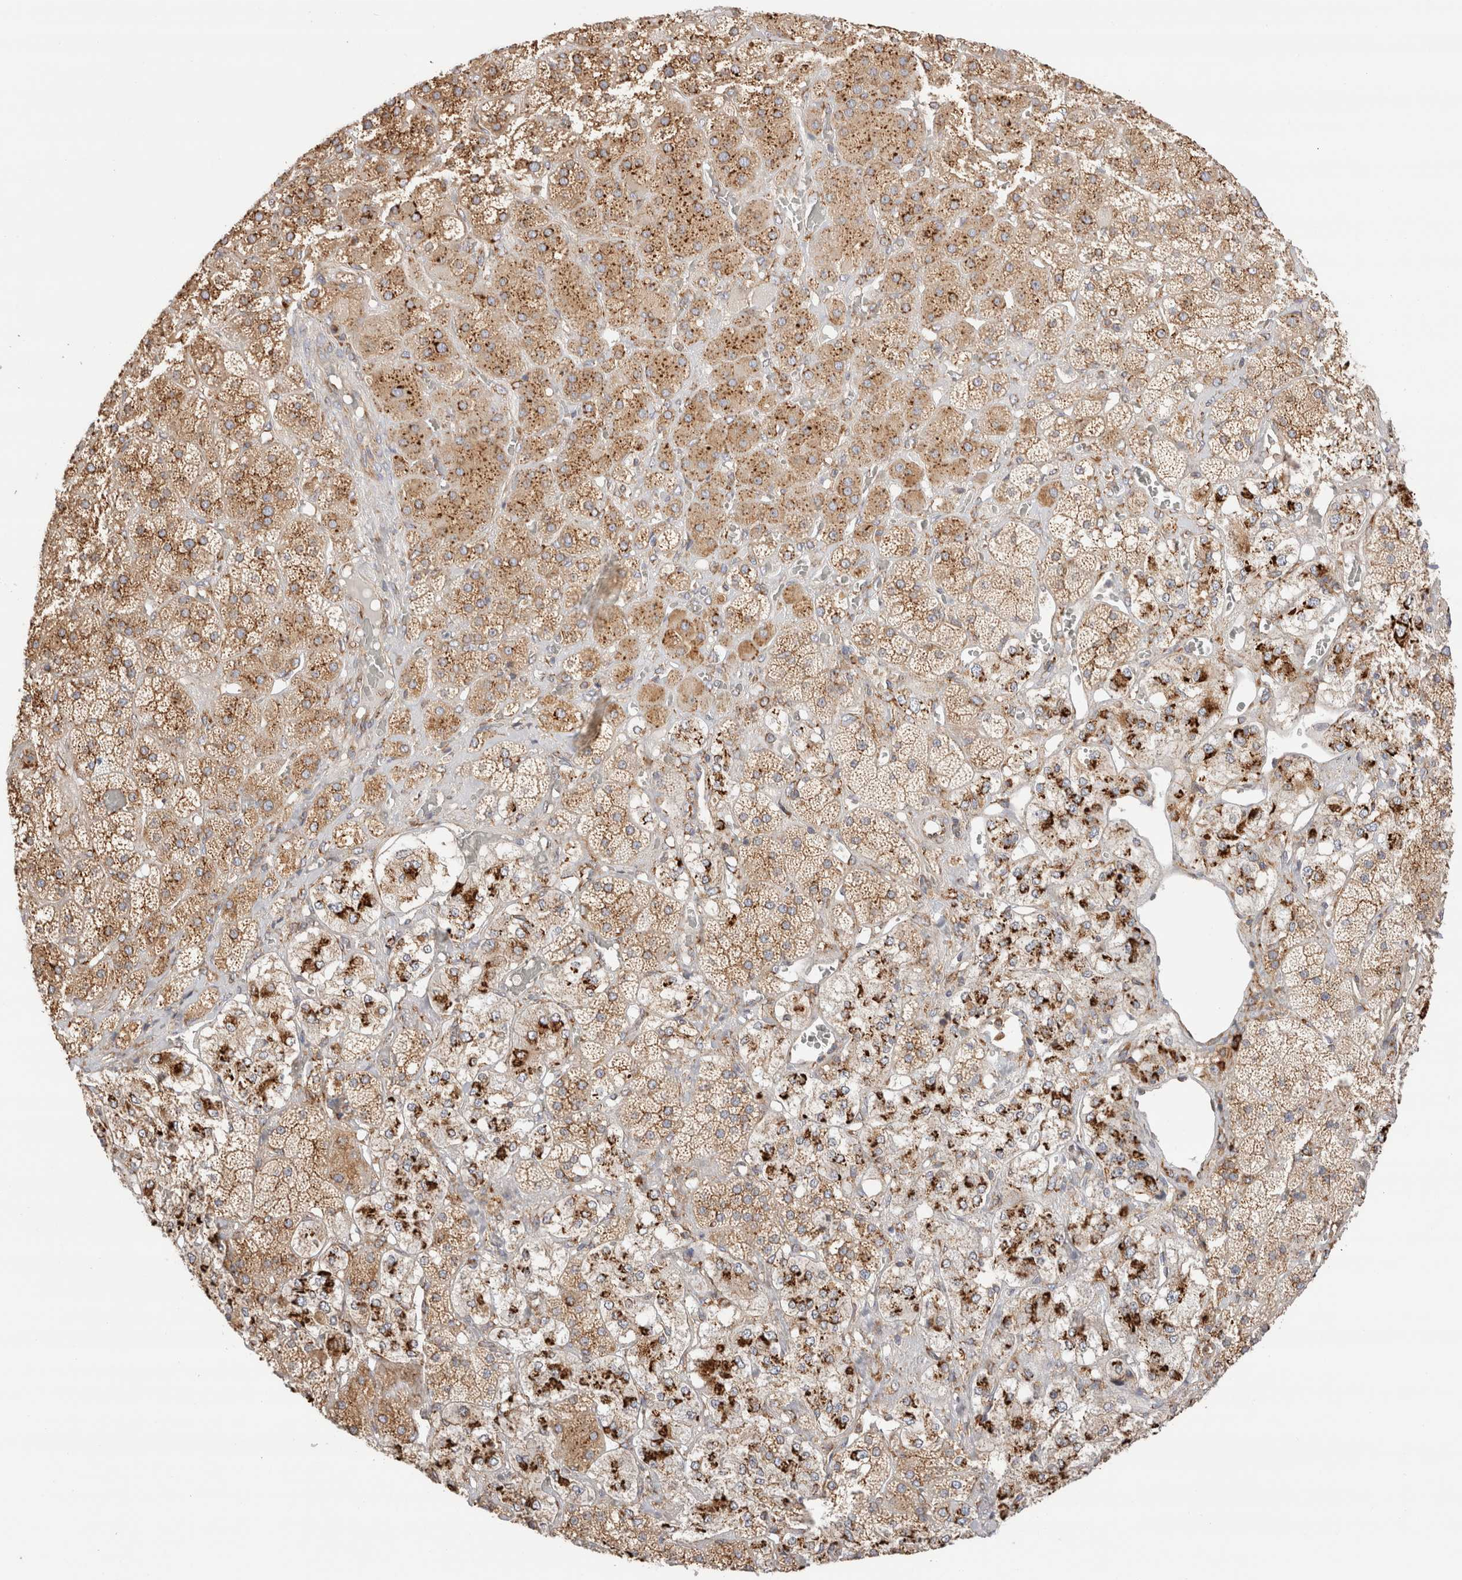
{"staining": {"intensity": "strong", "quantity": "25%-75%", "location": "cytoplasmic/membranous"}, "tissue": "adrenal gland", "cell_type": "Glandular cells", "image_type": "normal", "snomed": [{"axis": "morphology", "description": "Normal tissue, NOS"}, {"axis": "topography", "description": "Adrenal gland"}], "caption": "A brown stain labels strong cytoplasmic/membranous expression of a protein in glandular cells of unremarkable human adrenal gland. (DAB = brown stain, brightfield microscopy at high magnification).", "gene": "ZC2HC1A", "patient": {"sex": "male", "age": 57}}